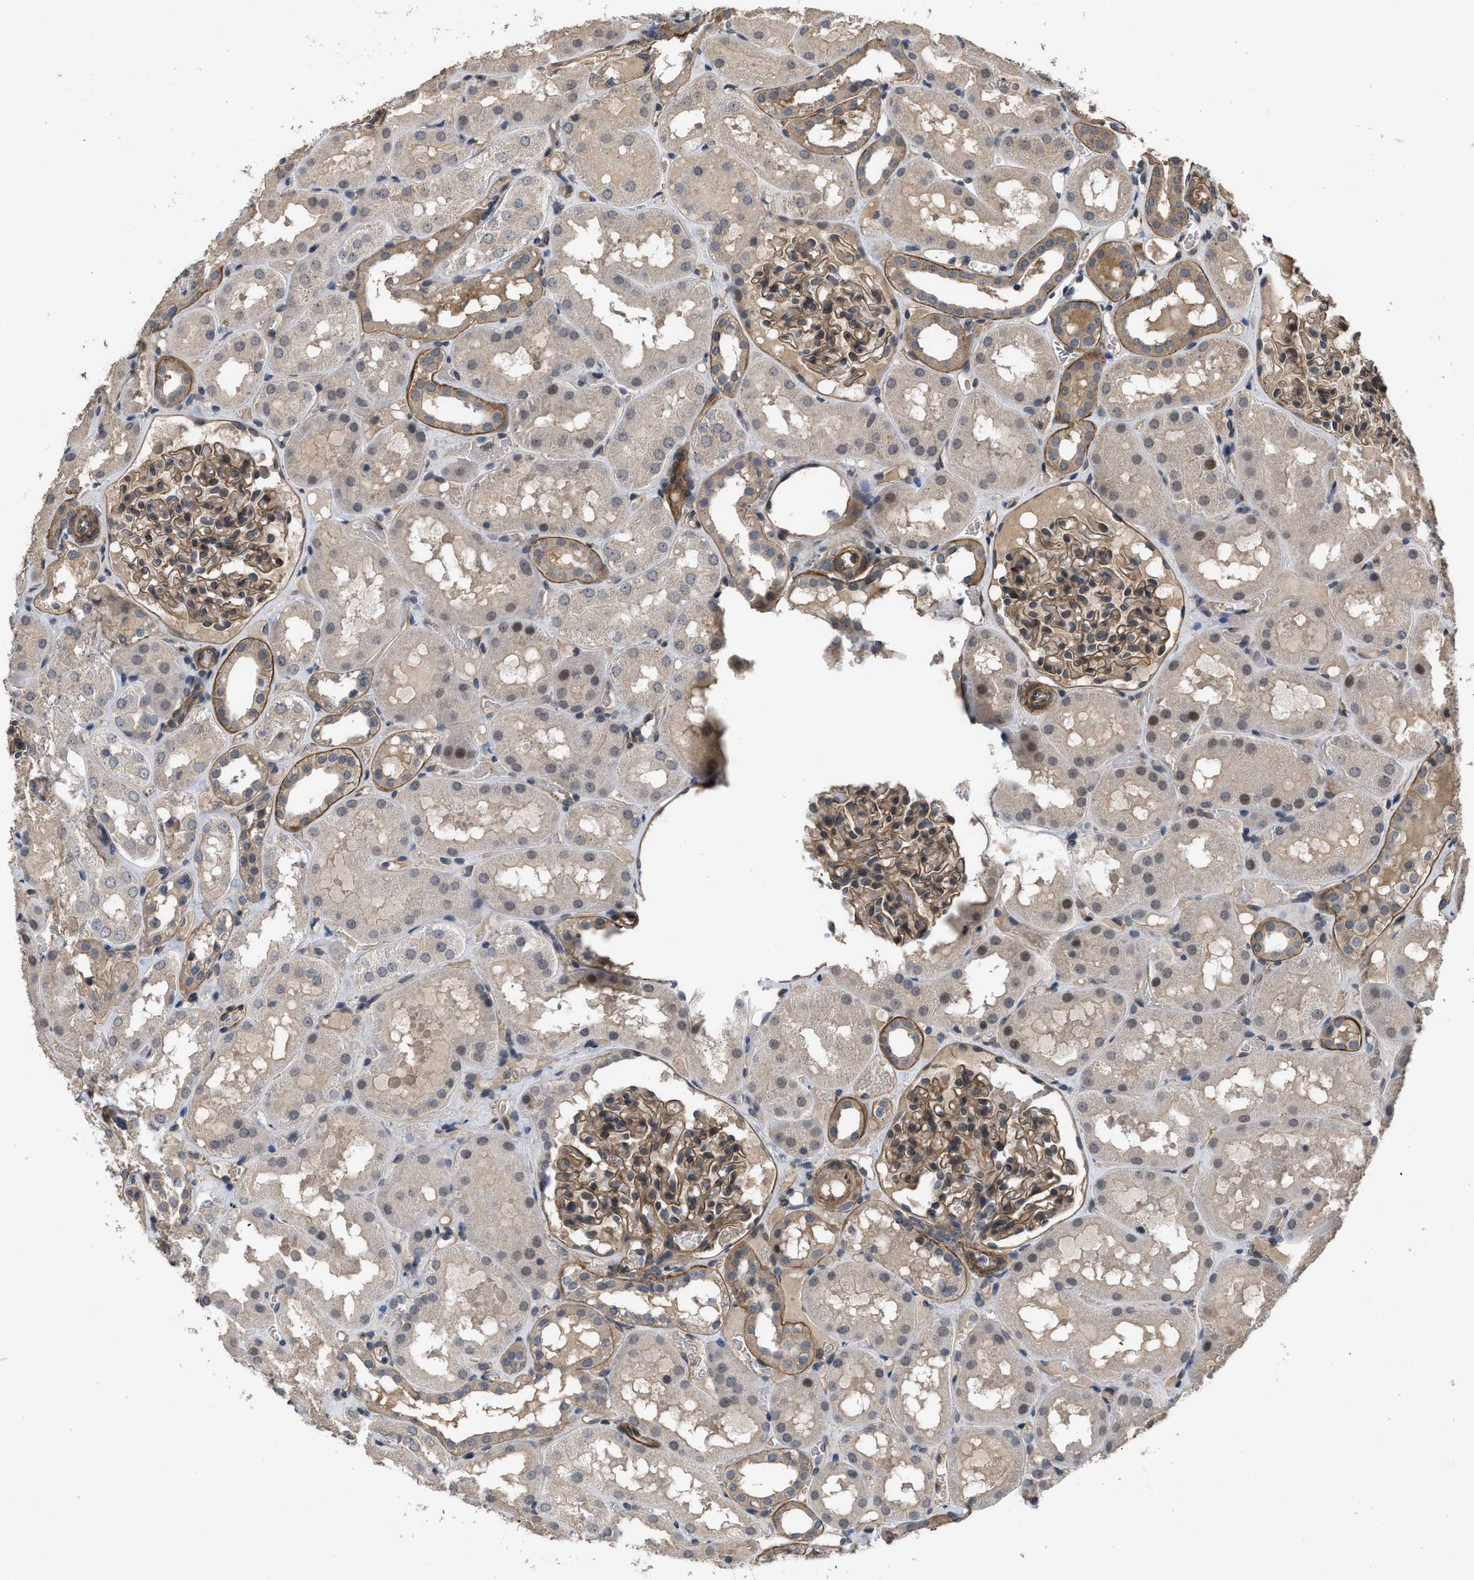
{"staining": {"intensity": "moderate", "quantity": "25%-75%", "location": "cytoplasmic/membranous"}, "tissue": "kidney", "cell_type": "Cells in glomeruli", "image_type": "normal", "snomed": [{"axis": "morphology", "description": "Normal tissue, NOS"}, {"axis": "topography", "description": "Kidney"}, {"axis": "topography", "description": "Urinary bladder"}], "caption": "Moderate cytoplasmic/membranous protein positivity is appreciated in approximately 25%-75% of cells in glomeruli in kidney.", "gene": "UTRN", "patient": {"sex": "male", "age": 16}}